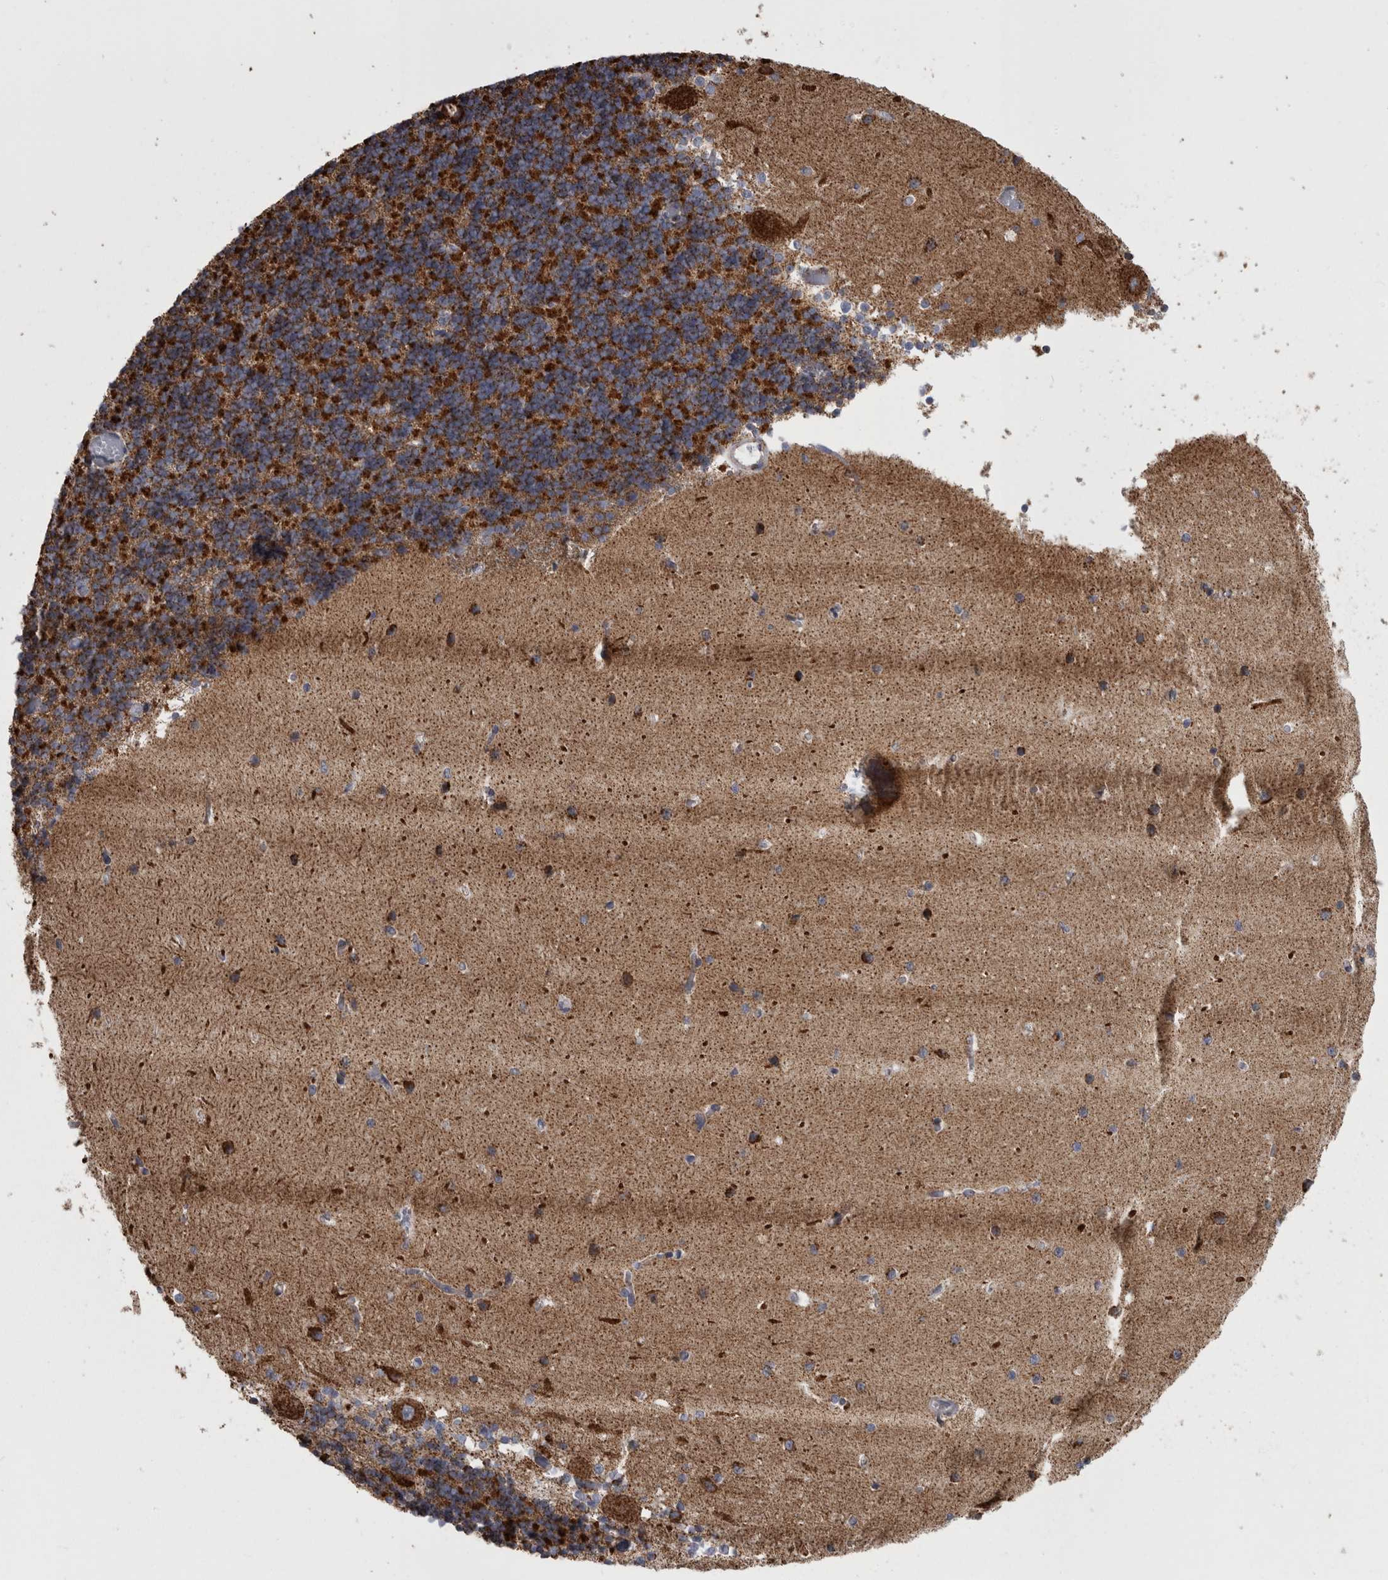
{"staining": {"intensity": "strong", "quantity": ">75%", "location": "cytoplasmic/membranous"}, "tissue": "cerebellum", "cell_type": "Cells in granular layer", "image_type": "normal", "snomed": [{"axis": "morphology", "description": "Normal tissue, NOS"}, {"axis": "topography", "description": "Cerebellum"}], "caption": "Cerebellum stained for a protein (brown) exhibits strong cytoplasmic/membranous positive staining in approximately >75% of cells in granular layer.", "gene": "MDH2", "patient": {"sex": "male", "age": 37}}